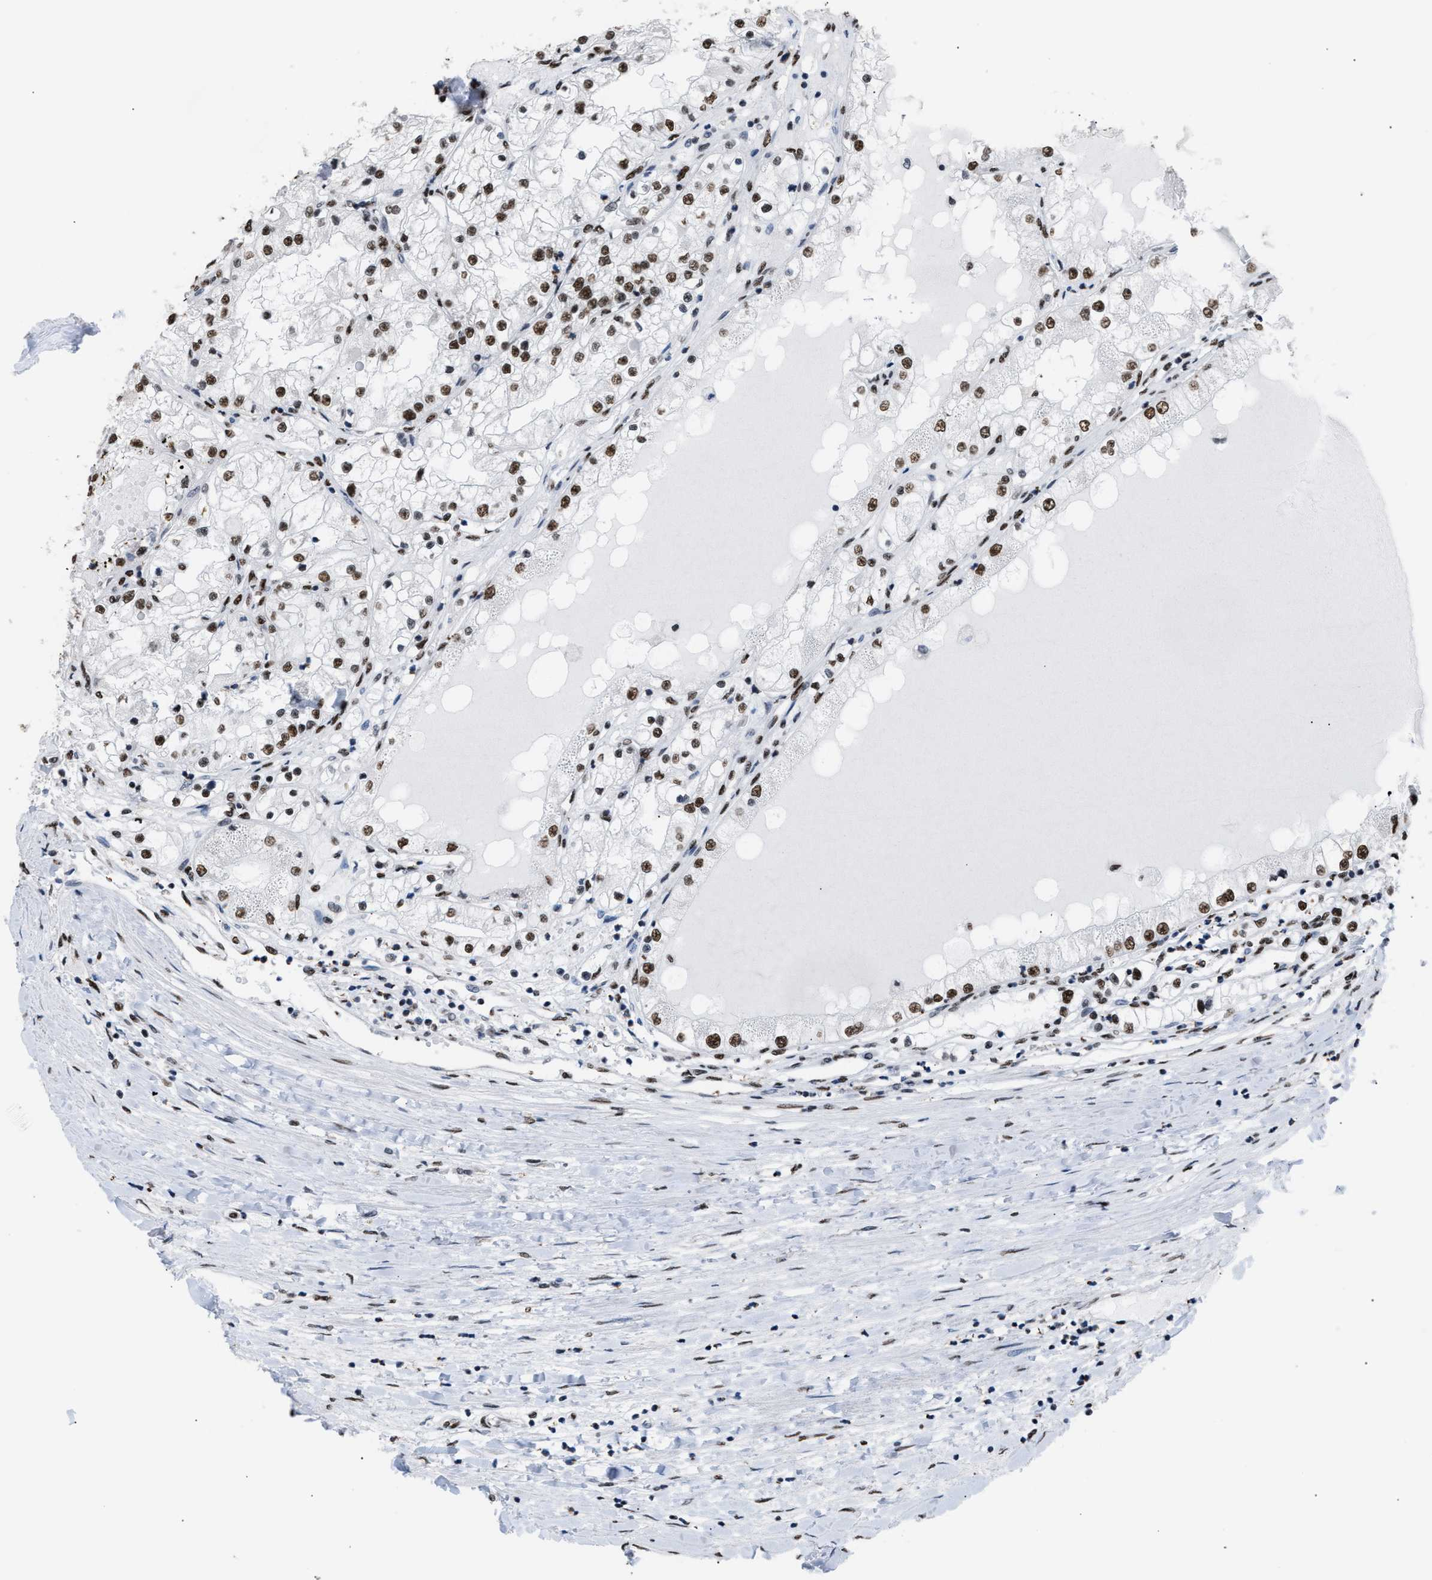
{"staining": {"intensity": "moderate", "quantity": ">75%", "location": "nuclear"}, "tissue": "renal cancer", "cell_type": "Tumor cells", "image_type": "cancer", "snomed": [{"axis": "morphology", "description": "Adenocarcinoma, NOS"}, {"axis": "topography", "description": "Kidney"}], "caption": "This photomicrograph displays immunohistochemistry (IHC) staining of adenocarcinoma (renal), with medium moderate nuclear positivity in approximately >75% of tumor cells.", "gene": "CCAR2", "patient": {"sex": "male", "age": 68}}